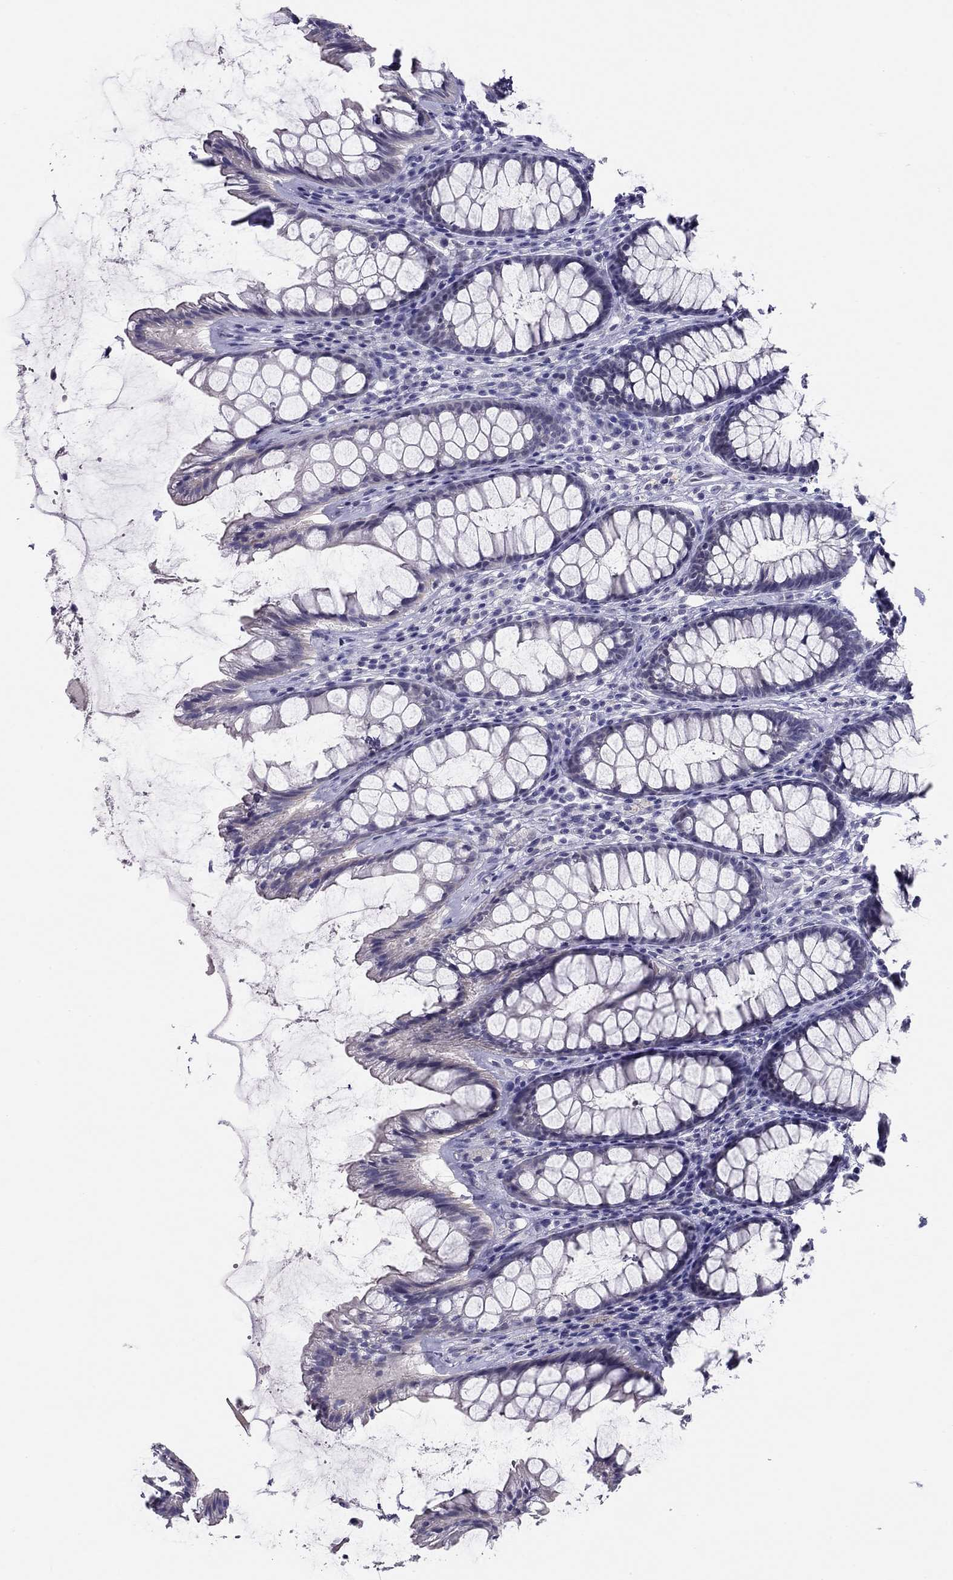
{"staining": {"intensity": "negative", "quantity": "none", "location": "none"}, "tissue": "rectum", "cell_type": "Glandular cells", "image_type": "normal", "snomed": [{"axis": "morphology", "description": "Normal tissue, NOS"}, {"axis": "topography", "description": "Rectum"}], "caption": "The immunohistochemistry (IHC) image has no significant expression in glandular cells of rectum.", "gene": "KCNV2", "patient": {"sex": "male", "age": 72}}